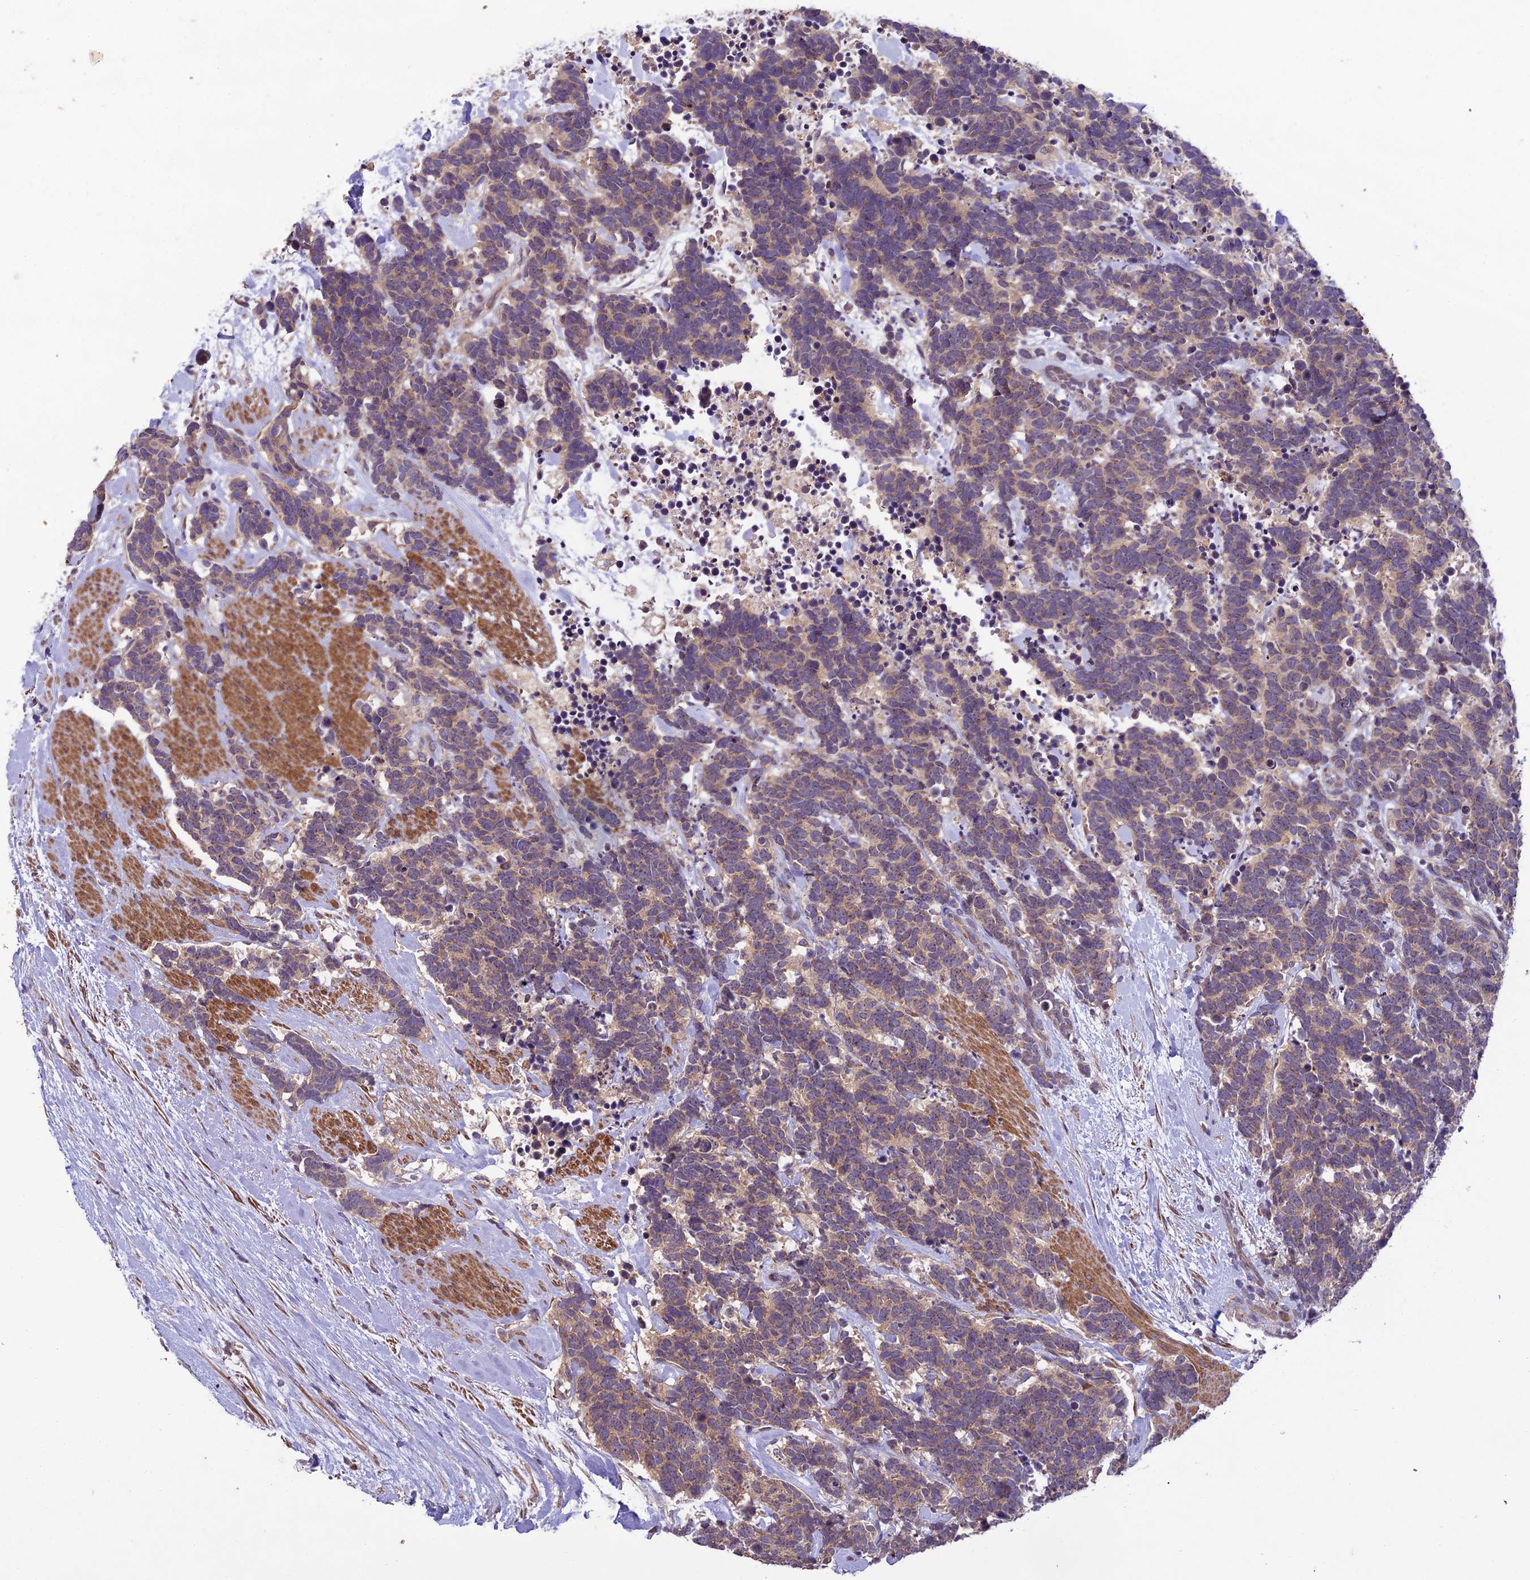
{"staining": {"intensity": "weak", "quantity": ">75%", "location": "cytoplasmic/membranous"}, "tissue": "carcinoid", "cell_type": "Tumor cells", "image_type": "cancer", "snomed": [{"axis": "morphology", "description": "Carcinoma, NOS"}, {"axis": "morphology", "description": "Carcinoid, malignant, NOS"}, {"axis": "topography", "description": "Prostate"}], "caption": "This micrograph shows immunohistochemistry (IHC) staining of carcinoid, with low weak cytoplasmic/membranous expression in approximately >75% of tumor cells.", "gene": "CENPL", "patient": {"sex": "male", "age": 57}}